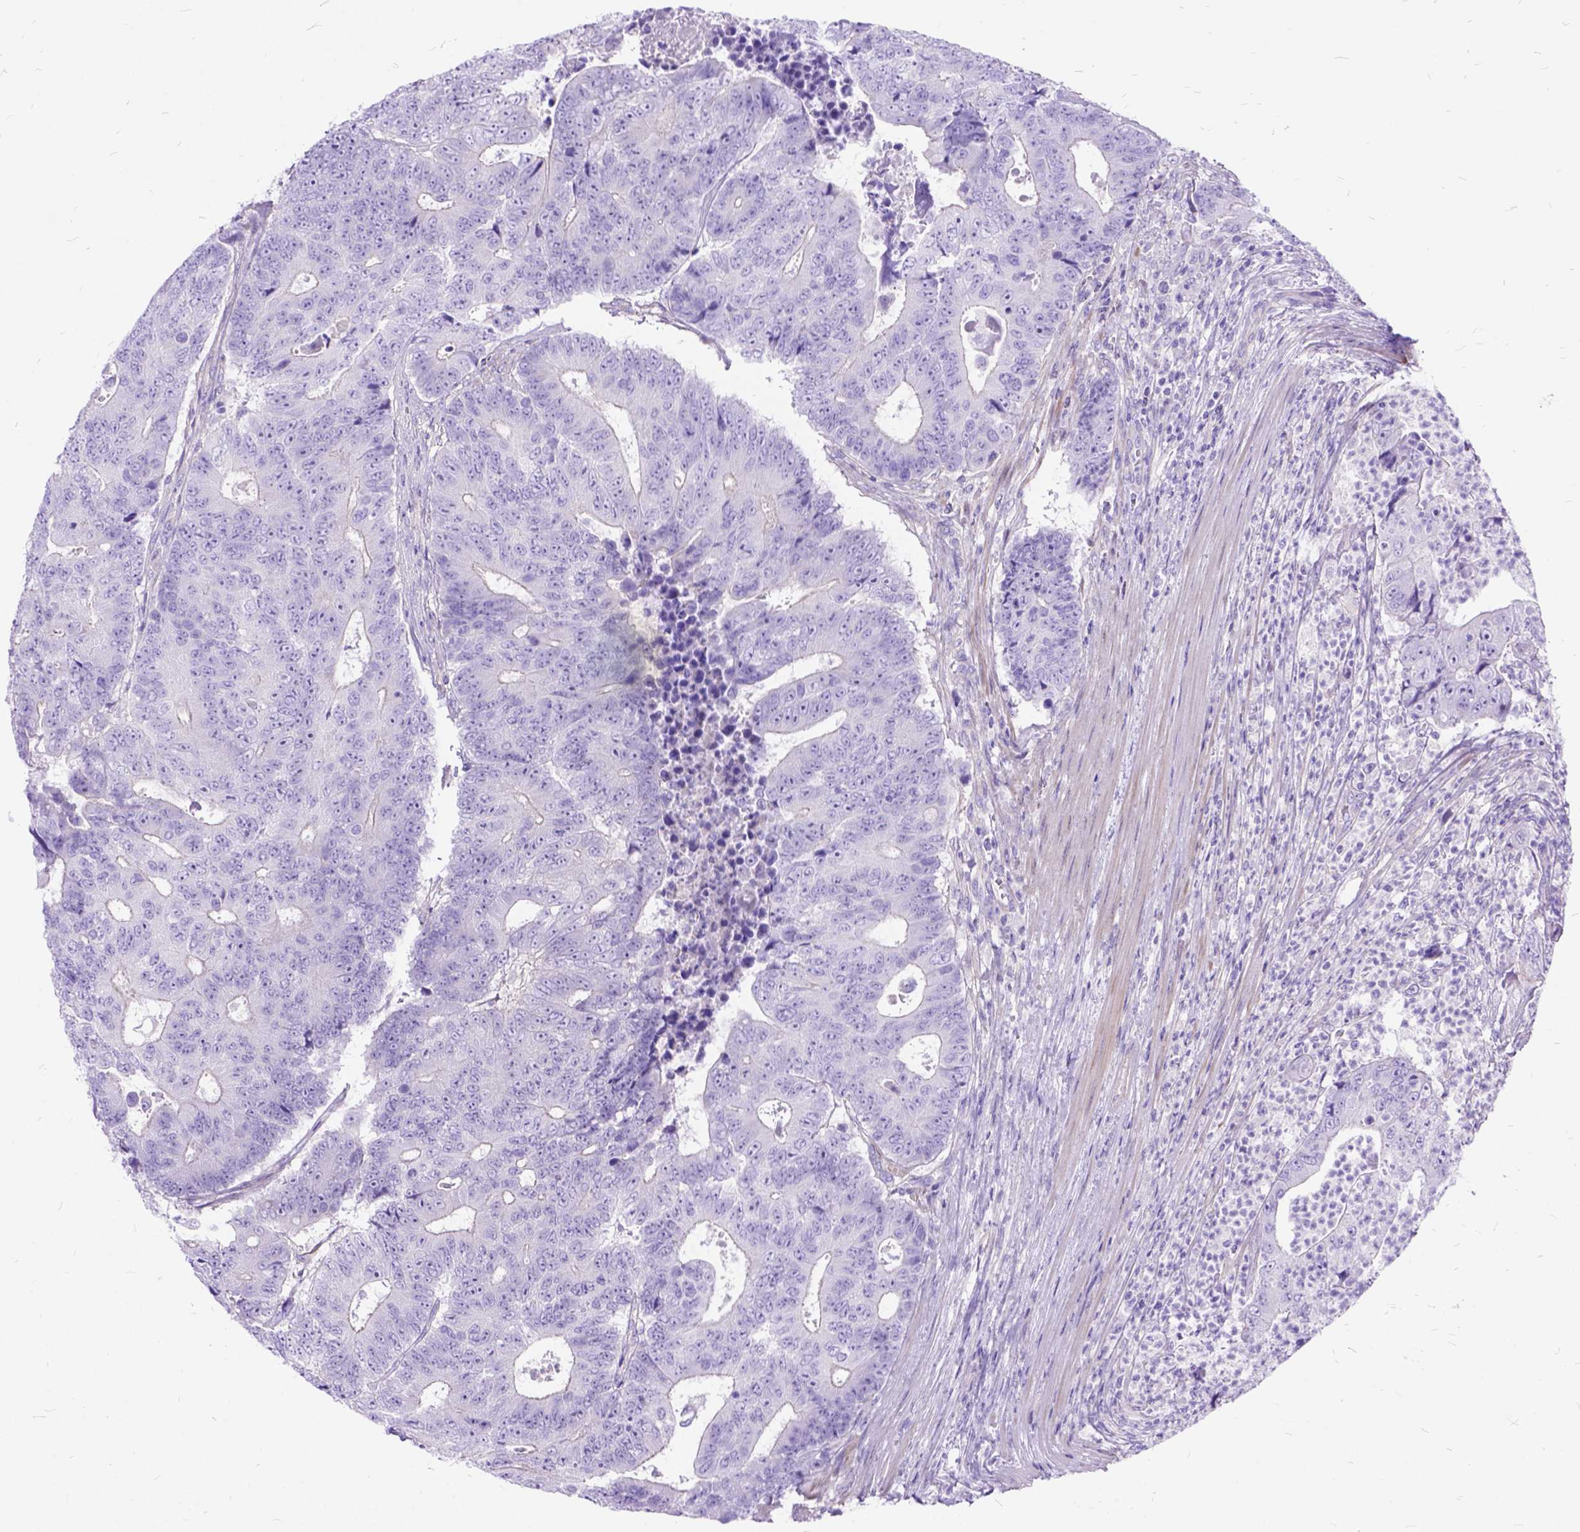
{"staining": {"intensity": "negative", "quantity": "none", "location": "none"}, "tissue": "colorectal cancer", "cell_type": "Tumor cells", "image_type": "cancer", "snomed": [{"axis": "morphology", "description": "Adenocarcinoma, NOS"}, {"axis": "topography", "description": "Colon"}], "caption": "Colorectal cancer (adenocarcinoma) was stained to show a protein in brown. There is no significant staining in tumor cells. (DAB (3,3'-diaminobenzidine) IHC, high magnification).", "gene": "ARL9", "patient": {"sex": "female", "age": 48}}